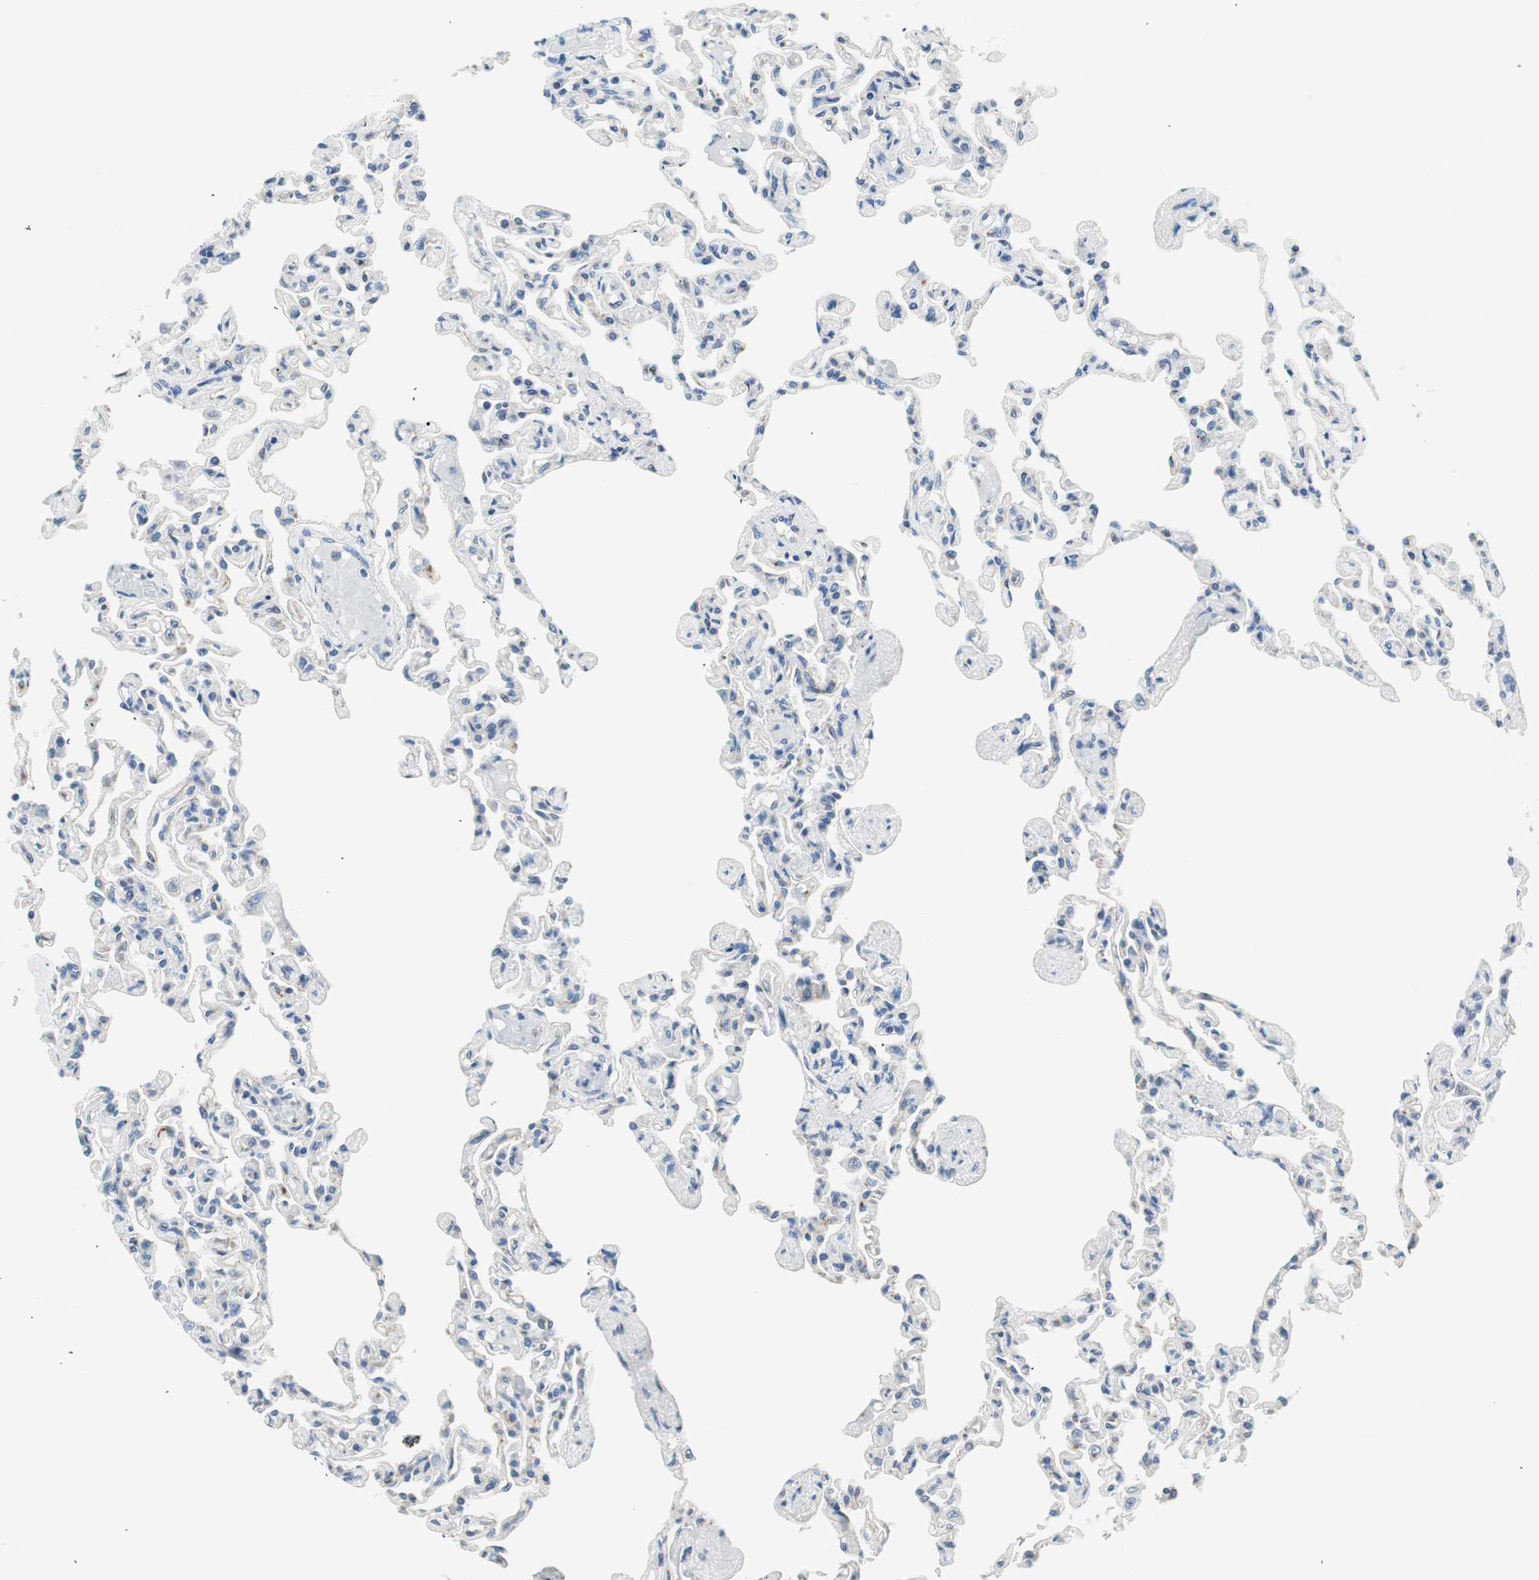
{"staining": {"intensity": "moderate", "quantity": "<25%", "location": "cytoplasmic/membranous"}, "tissue": "lung", "cell_type": "Alveolar cells", "image_type": "normal", "snomed": [{"axis": "morphology", "description": "Normal tissue, NOS"}, {"axis": "topography", "description": "Lung"}], "caption": "Lung was stained to show a protein in brown. There is low levels of moderate cytoplasmic/membranous expression in about <25% of alveolar cells. The protein of interest is stained brown, and the nuclei are stained in blue (DAB IHC with brightfield microscopy, high magnification).", "gene": "TMF1", "patient": {"sex": "male", "age": 21}}